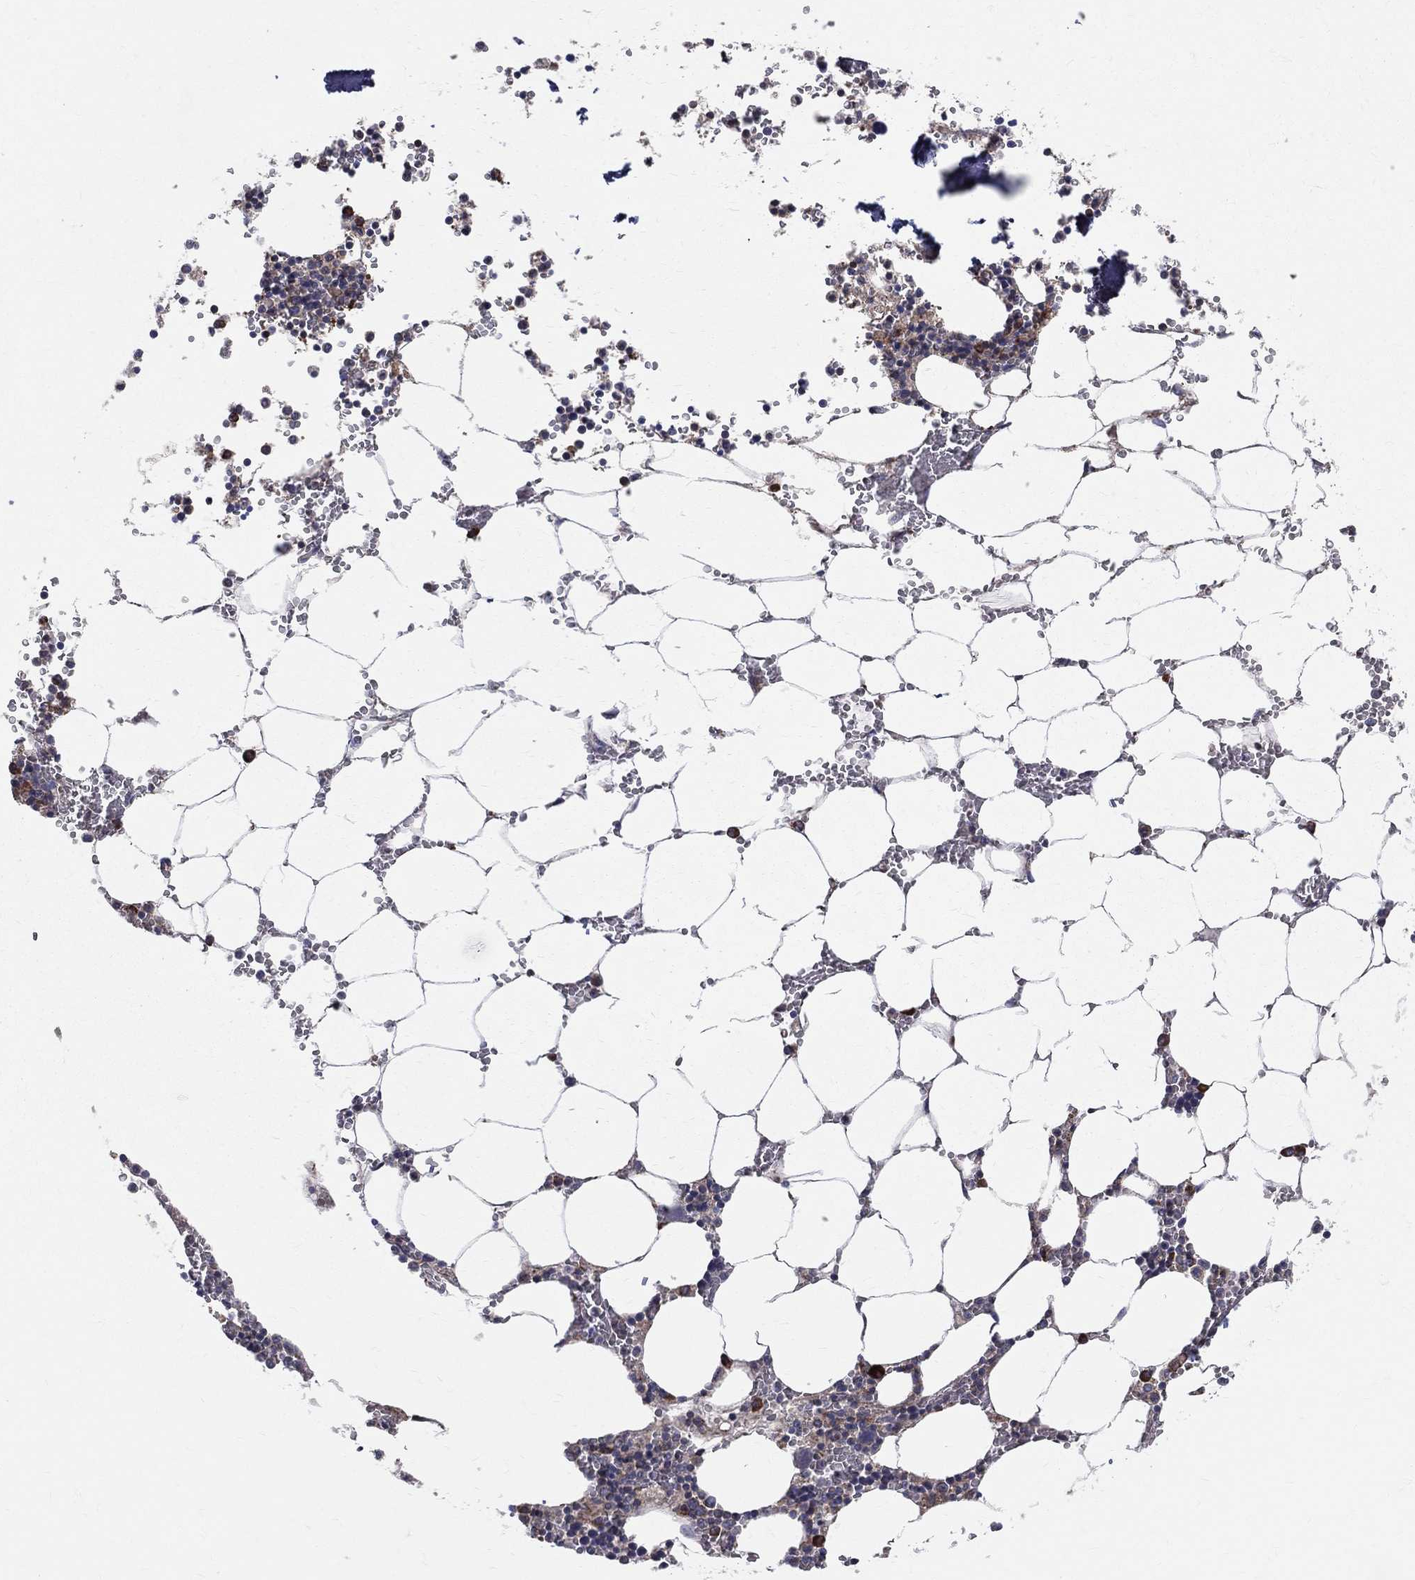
{"staining": {"intensity": "strong", "quantity": "<25%", "location": "cytoplasmic/membranous"}, "tissue": "bone marrow", "cell_type": "Hematopoietic cells", "image_type": "normal", "snomed": [{"axis": "morphology", "description": "Normal tissue, NOS"}, {"axis": "topography", "description": "Bone marrow"}], "caption": "Bone marrow stained with a brown dye demonstrates strong cytoplasmic/membranous positive expression in approximately <25% of hematopoietic cells.", "gene": "MIX23", "patient": {"sex": "female", "age": 64}}